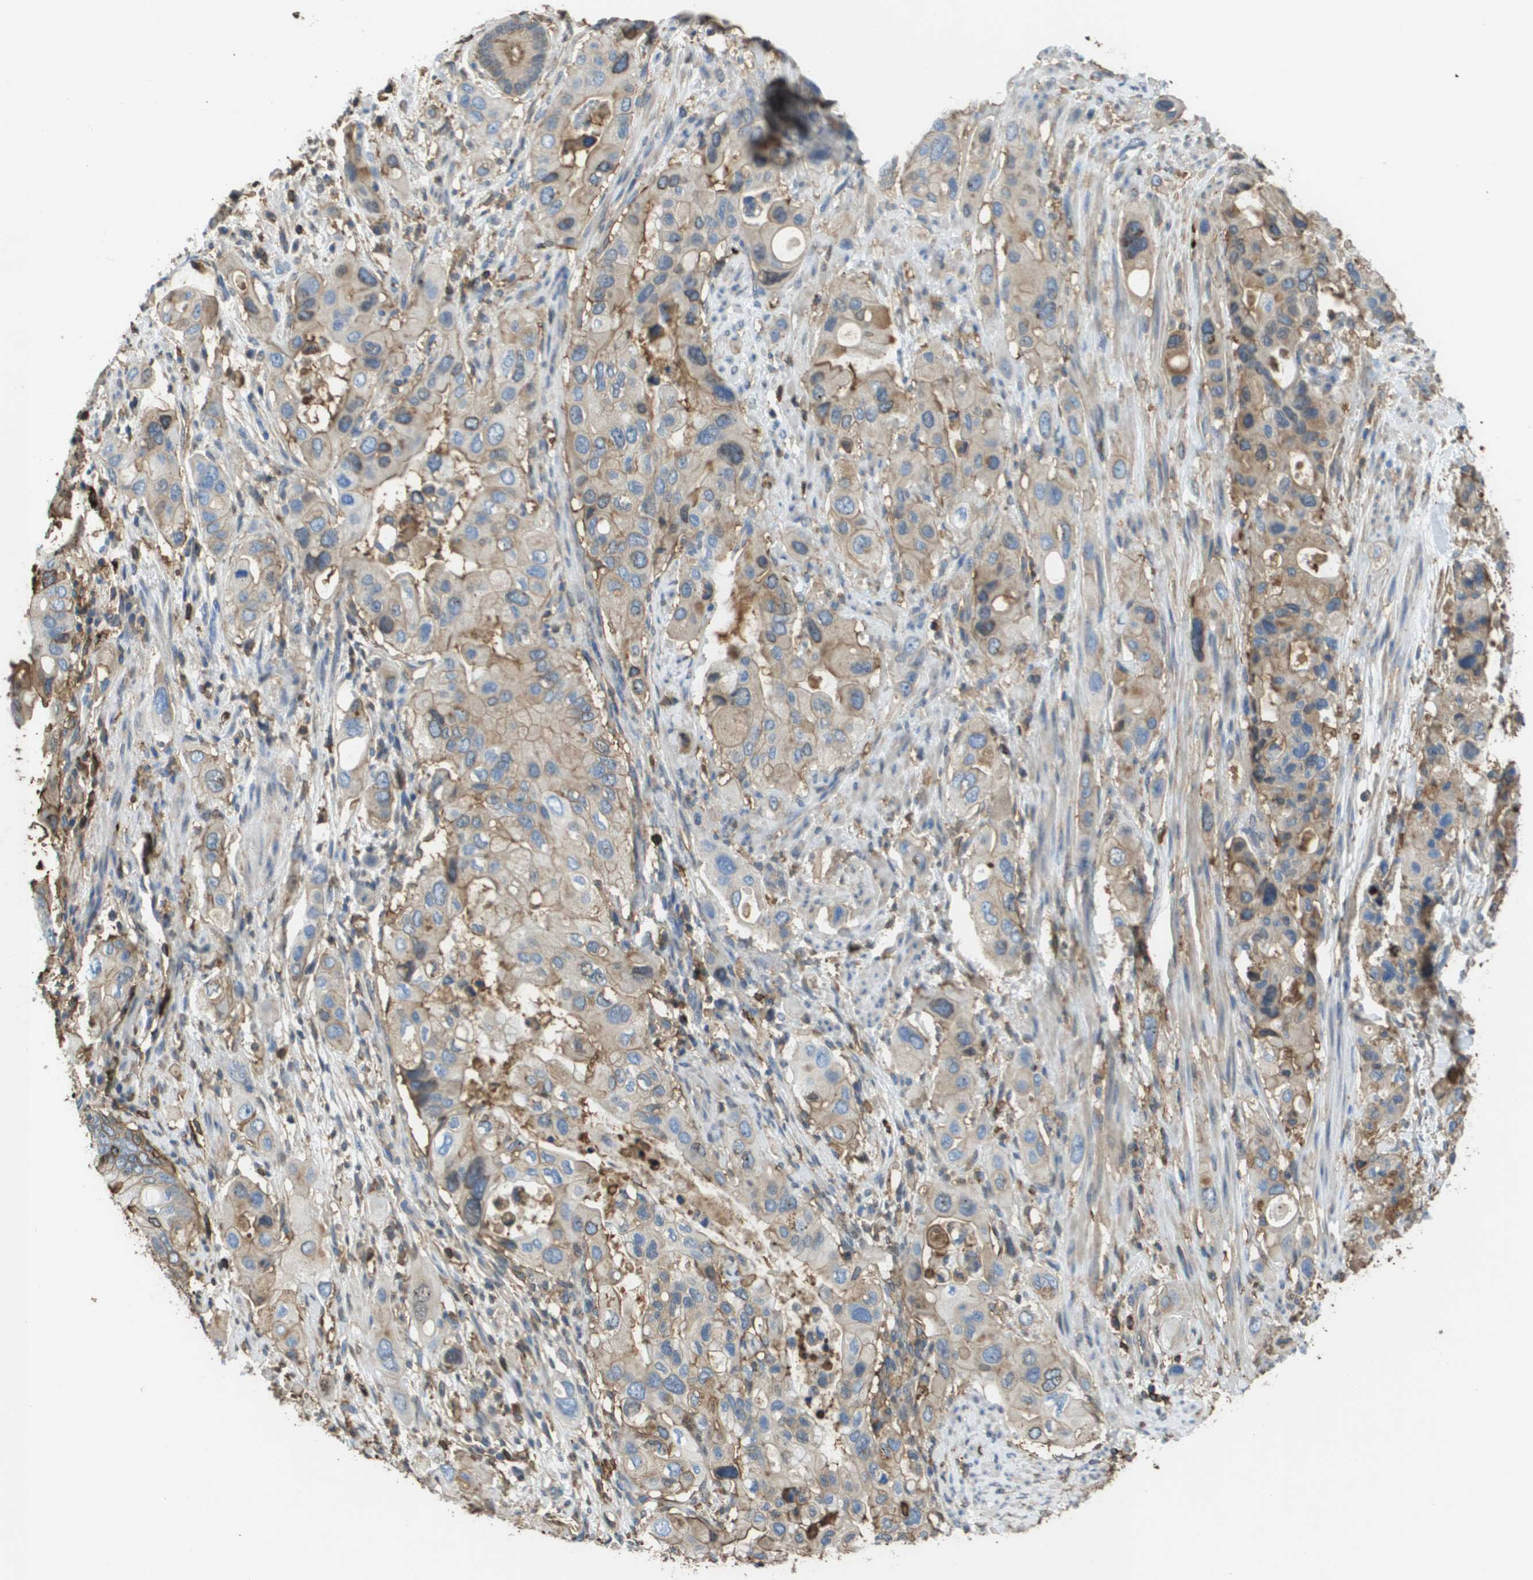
{"staining": {"intensity": "weak", "quantity": ">75%", "location": "cytoplasmic/membranous"}, "tissue": "pancreatic cancer", "cell_type": "Tumor cells", "image_type": "cancer", "snomed": [{"axis": "morphology", "description": "Adenocarcinoma, NOS"}, {"axis": "topography", "description": "Pancreas"}], "caption": "IHC photomicrograph of neoplastic tissue: pancreatic cancer stained using immunohistochemistry shows low levels of weak protein expression localized specifically in the cytoplasmic/membranous of tumor cells, appearing as a cytoplasmic/membranous brown color.", "gene": "PASK", "patient": {"sex": "female", "age": 56}}